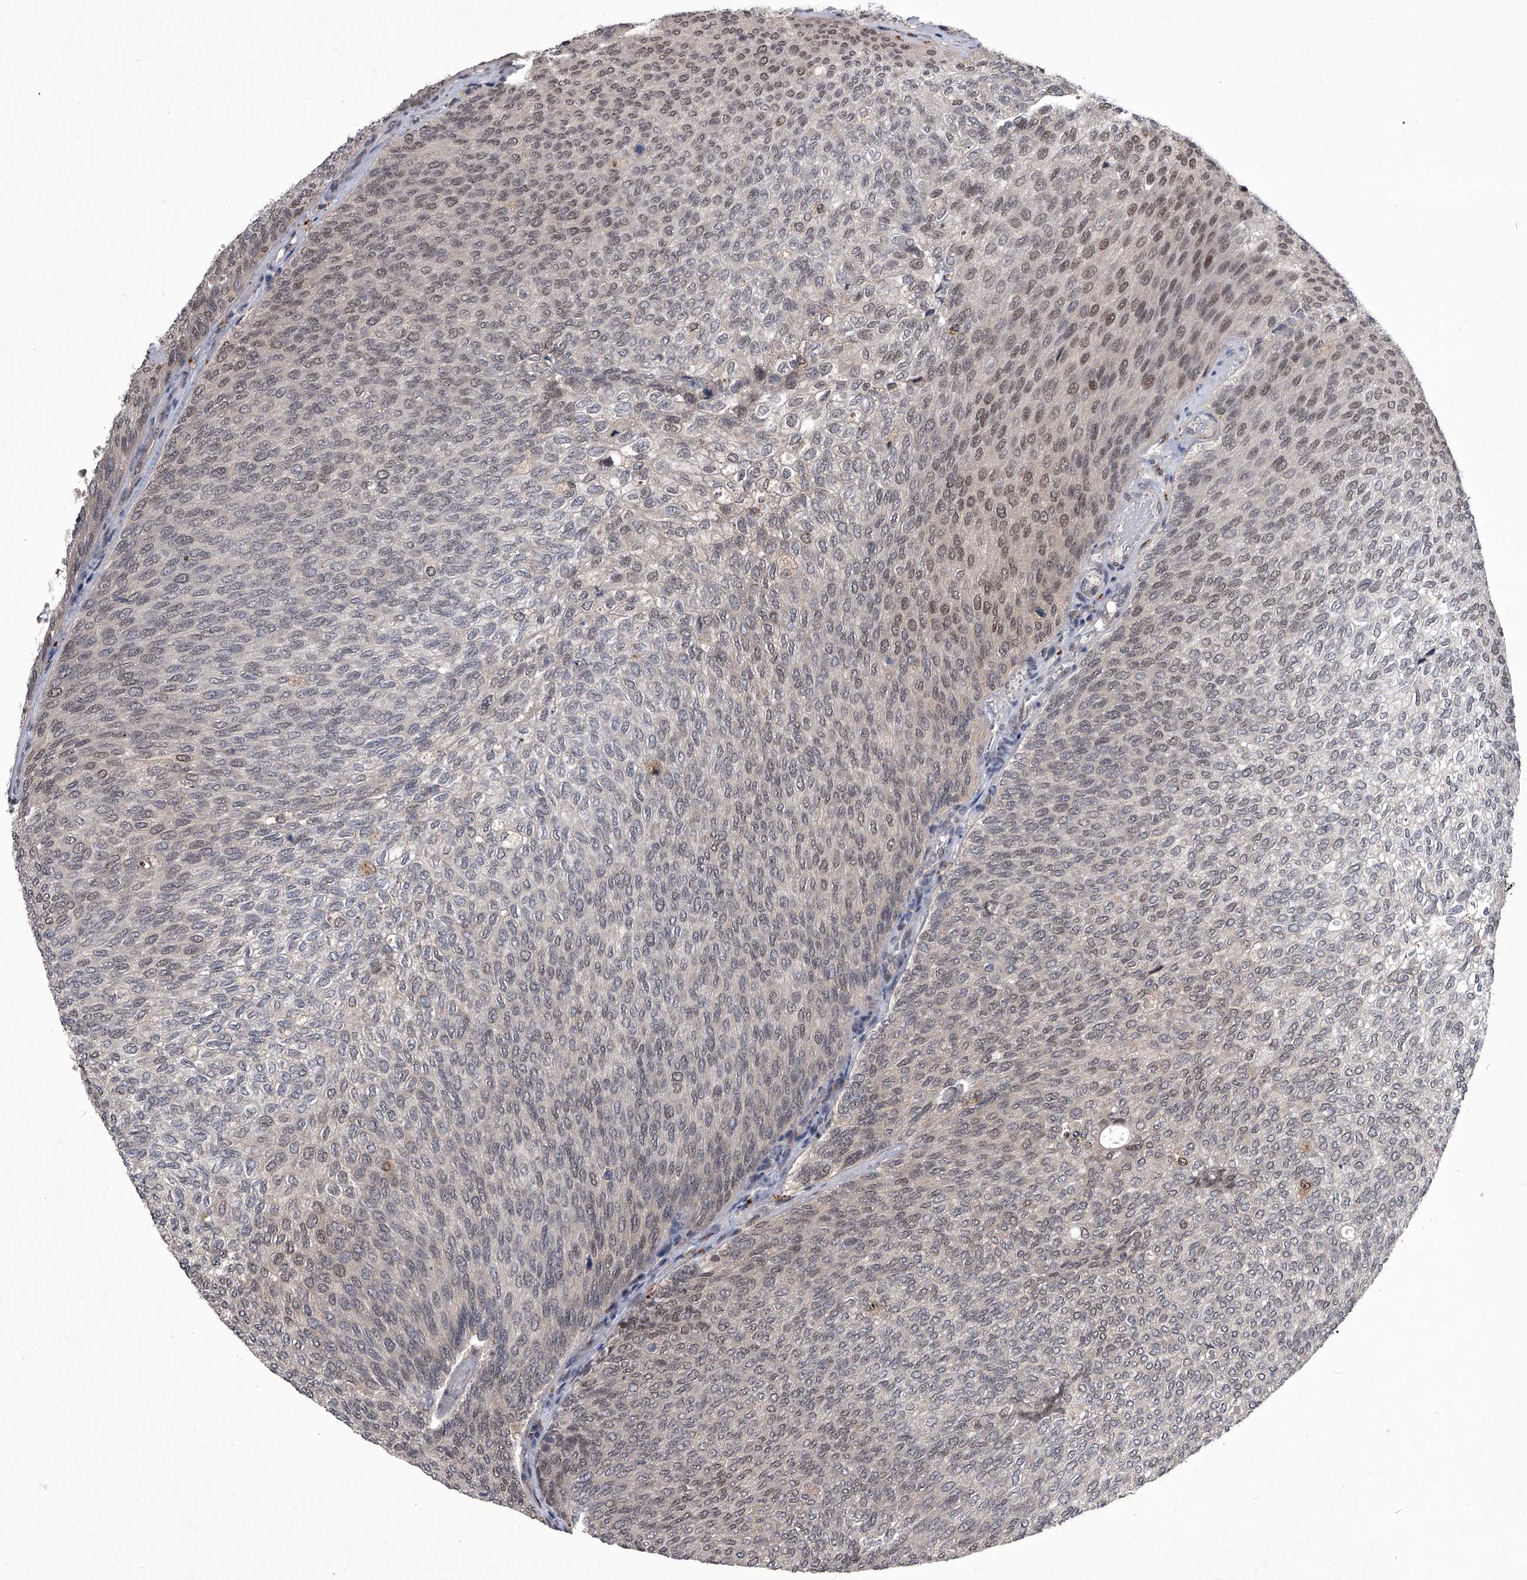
{"staining": {"intensity": "weak", "quantity": "25%-75%", "location": "nuclear"}, "tissue": "urothelial cancer", "cell_type": "Tumor cells", "image_type": "cancer", "snomed": [{"axis": "morphology", "description": "Urothelial carcinoma, Low grade"}, {"axis": "topography", "description": "Urinary bladder"}], "caption": "A histopathology image of urothelial cancer stained for a protein demonstrates weak nuclear brown staining in tumor cells. Using DAB (brown) and hematoxylin (blue) stains, captured at high magnification using brightfield microscopy.", "gene": "CMTR1", "patient": {"sex": "female", "age": 79}}